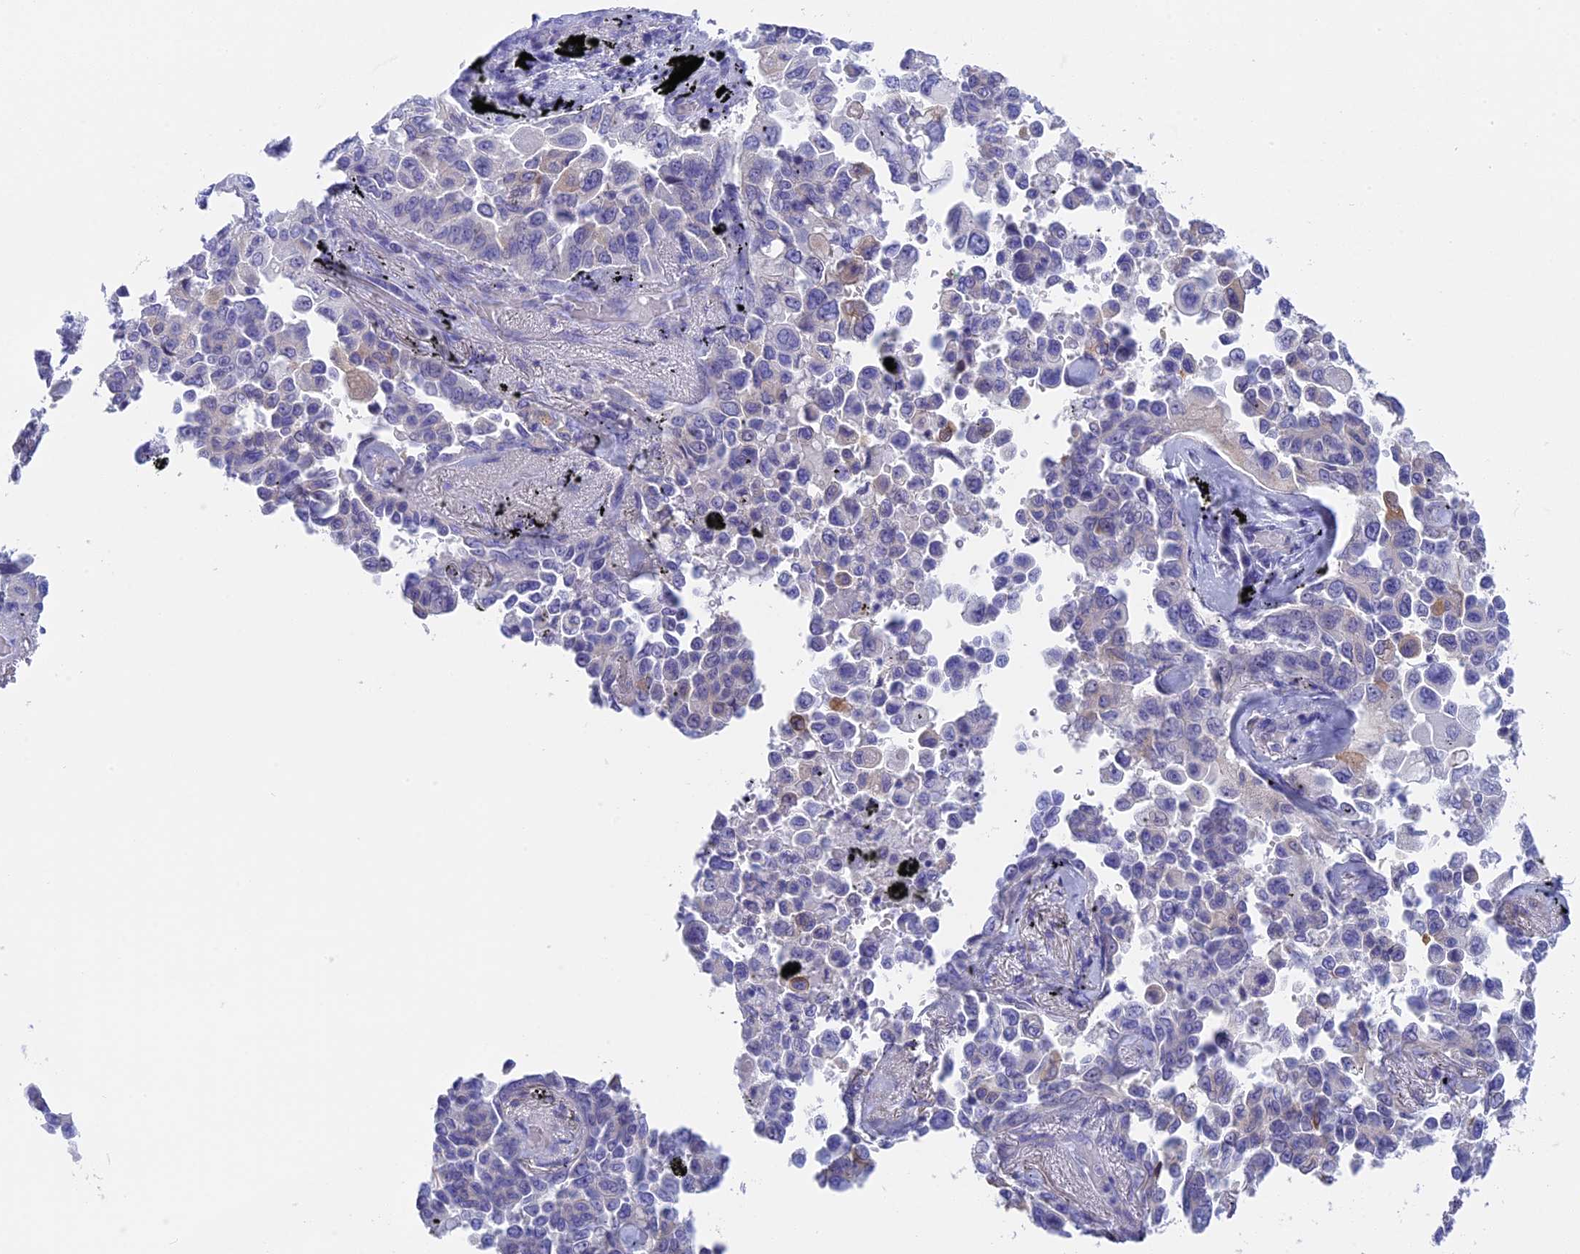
{"staining": {"intensity": "negative", "quantity": "none", "location": "none"}, "tissue": "lung cancer", "cell_type": "Tumor cells", "image_type": "cancer", "snomed": [{"axis": "morphology", "description": "Adenocarcinoma, NOS"}, {"axis": "topography", "description": "Lung"}], "caption": "Lung adenocarcinoma stained for a protein using IHC exhibits no expression tumor cells.", "gene": "TACSTD2", "patient": {"sex": "female", "age": 67}}